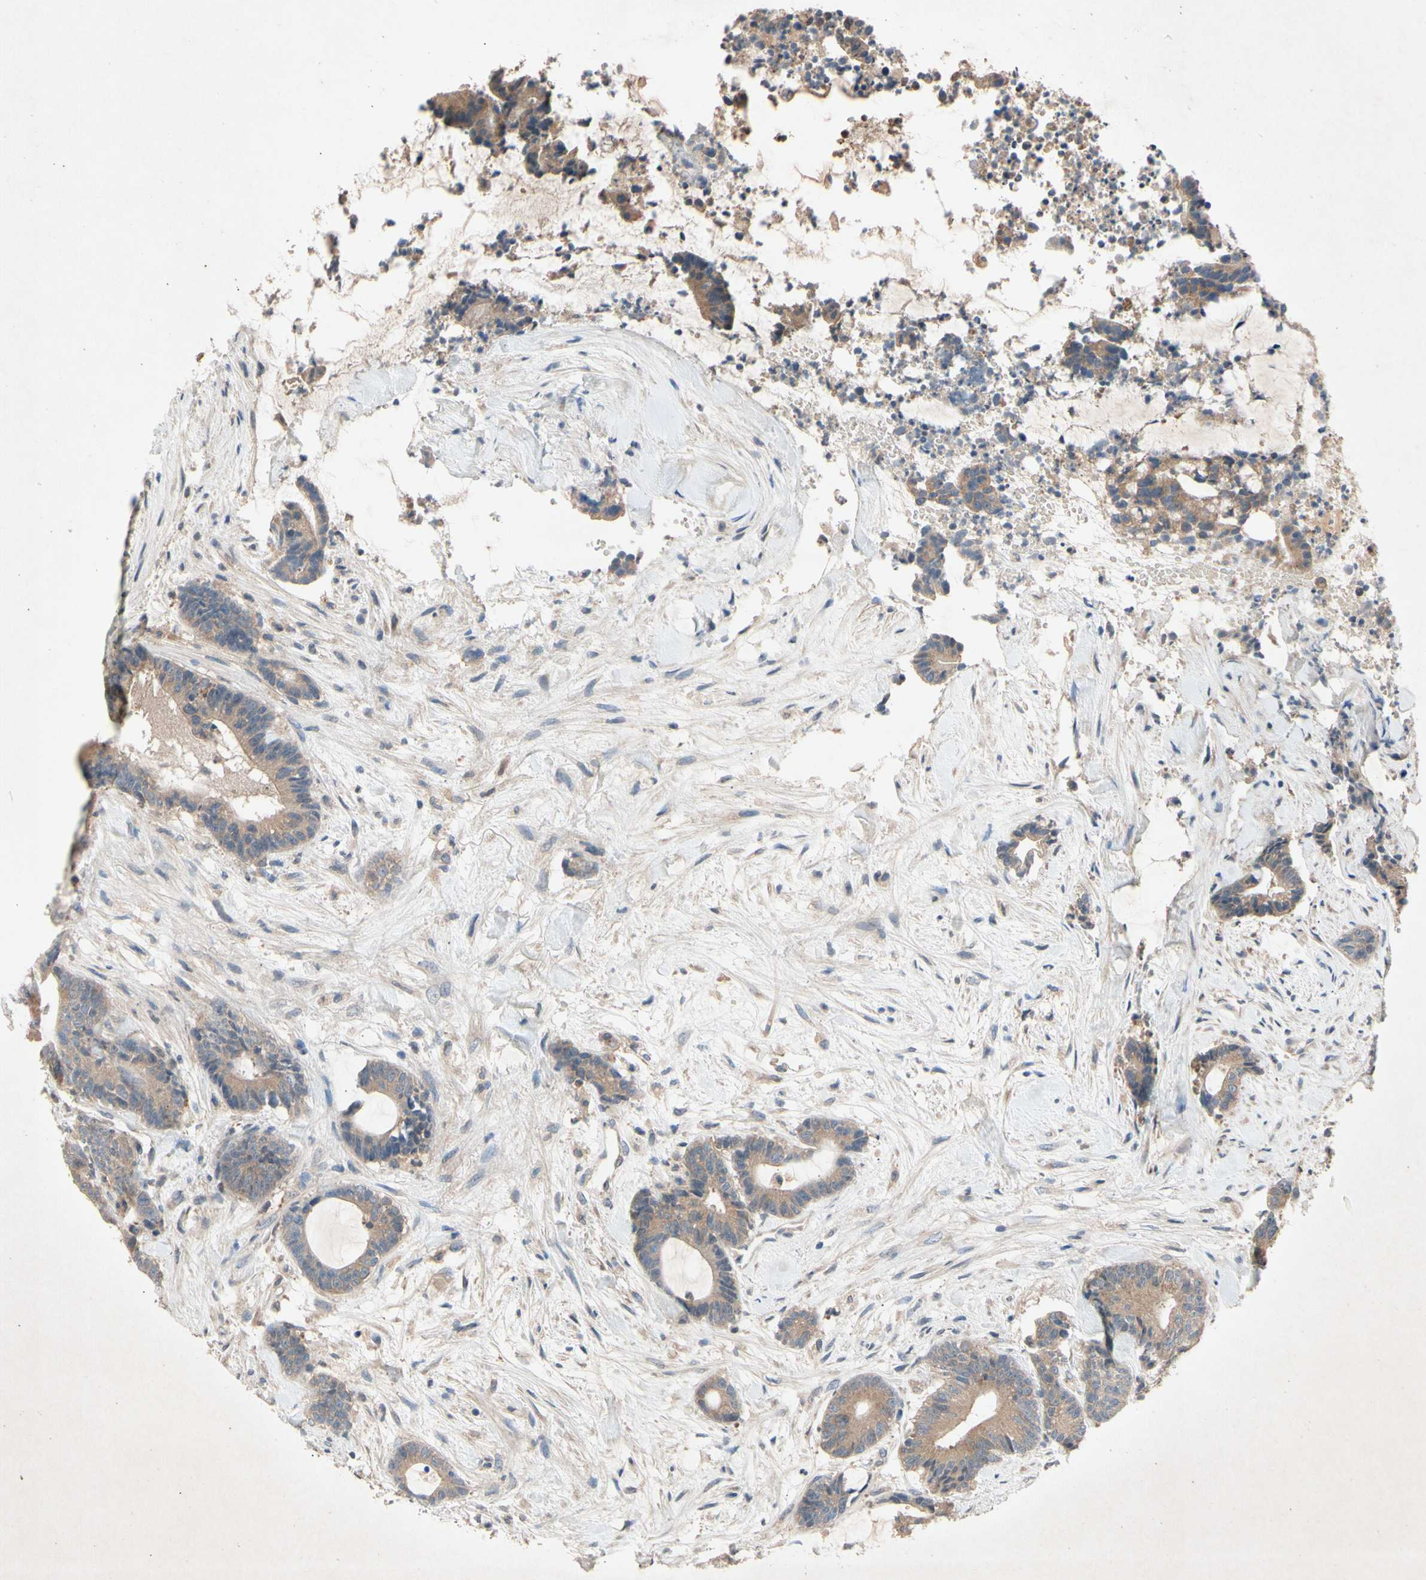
{"staining": {"intensity": "moderate", "quantity": ">75%", "location": "cytoplasmic/membranous"}, "tissue": "colorectal cancer", "cell_type": "Tumor cells", "image_type": "cancer", "snomed": [{"axis": "morphology", "description": "Adenocarcinoma, NOS"}, {"axis": "topography", "description": "Colon"}], "caption": "Protein analysis of colorectal cancer (adenocarcinoma) tissue shows moderate cytoplasmic/membranous expression in about >75% of tumor cells.", "gene": "PRDX4", "patient": {"sex": "female", "age": 84}}